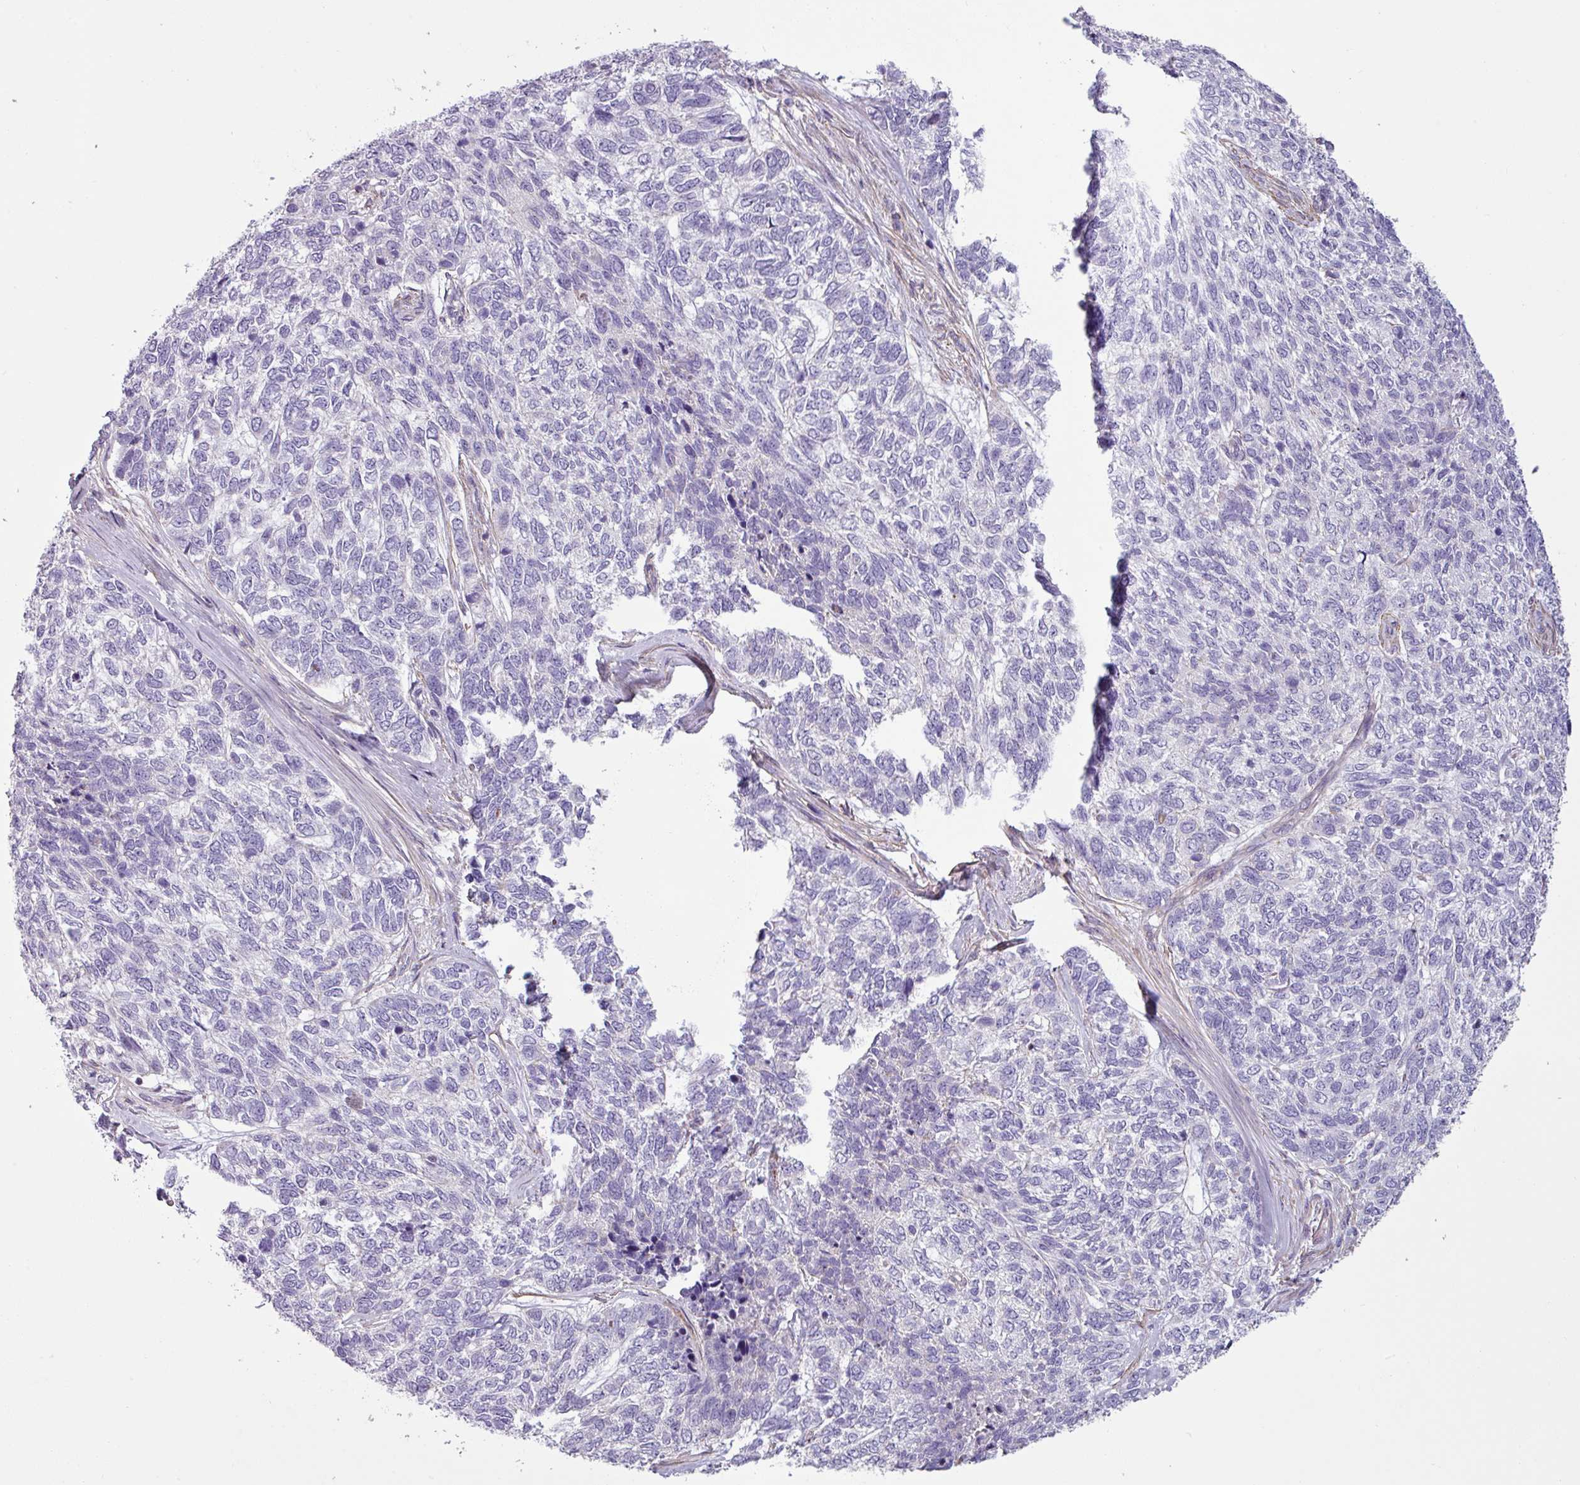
{"staining": {"intensity": "negative", "quantity": "none", "location": "none"}, "tissue": "skin cancer", "cell_type": "Tumor cells", "image_type": "cancer", "snomed": [{"axis": "morphology", "description": "Basal cell carcinoma"}, {"axis": "topography", "description": "Skin"}], "caption": "Immunohistochemistry (IHC) micrograph of human skin basal cell carcinoma stained for a protein (brown), which reveals no staining in tumor cells.", "gene": "BTN2A2", "patient": {"sex": "female", "age": 65}}